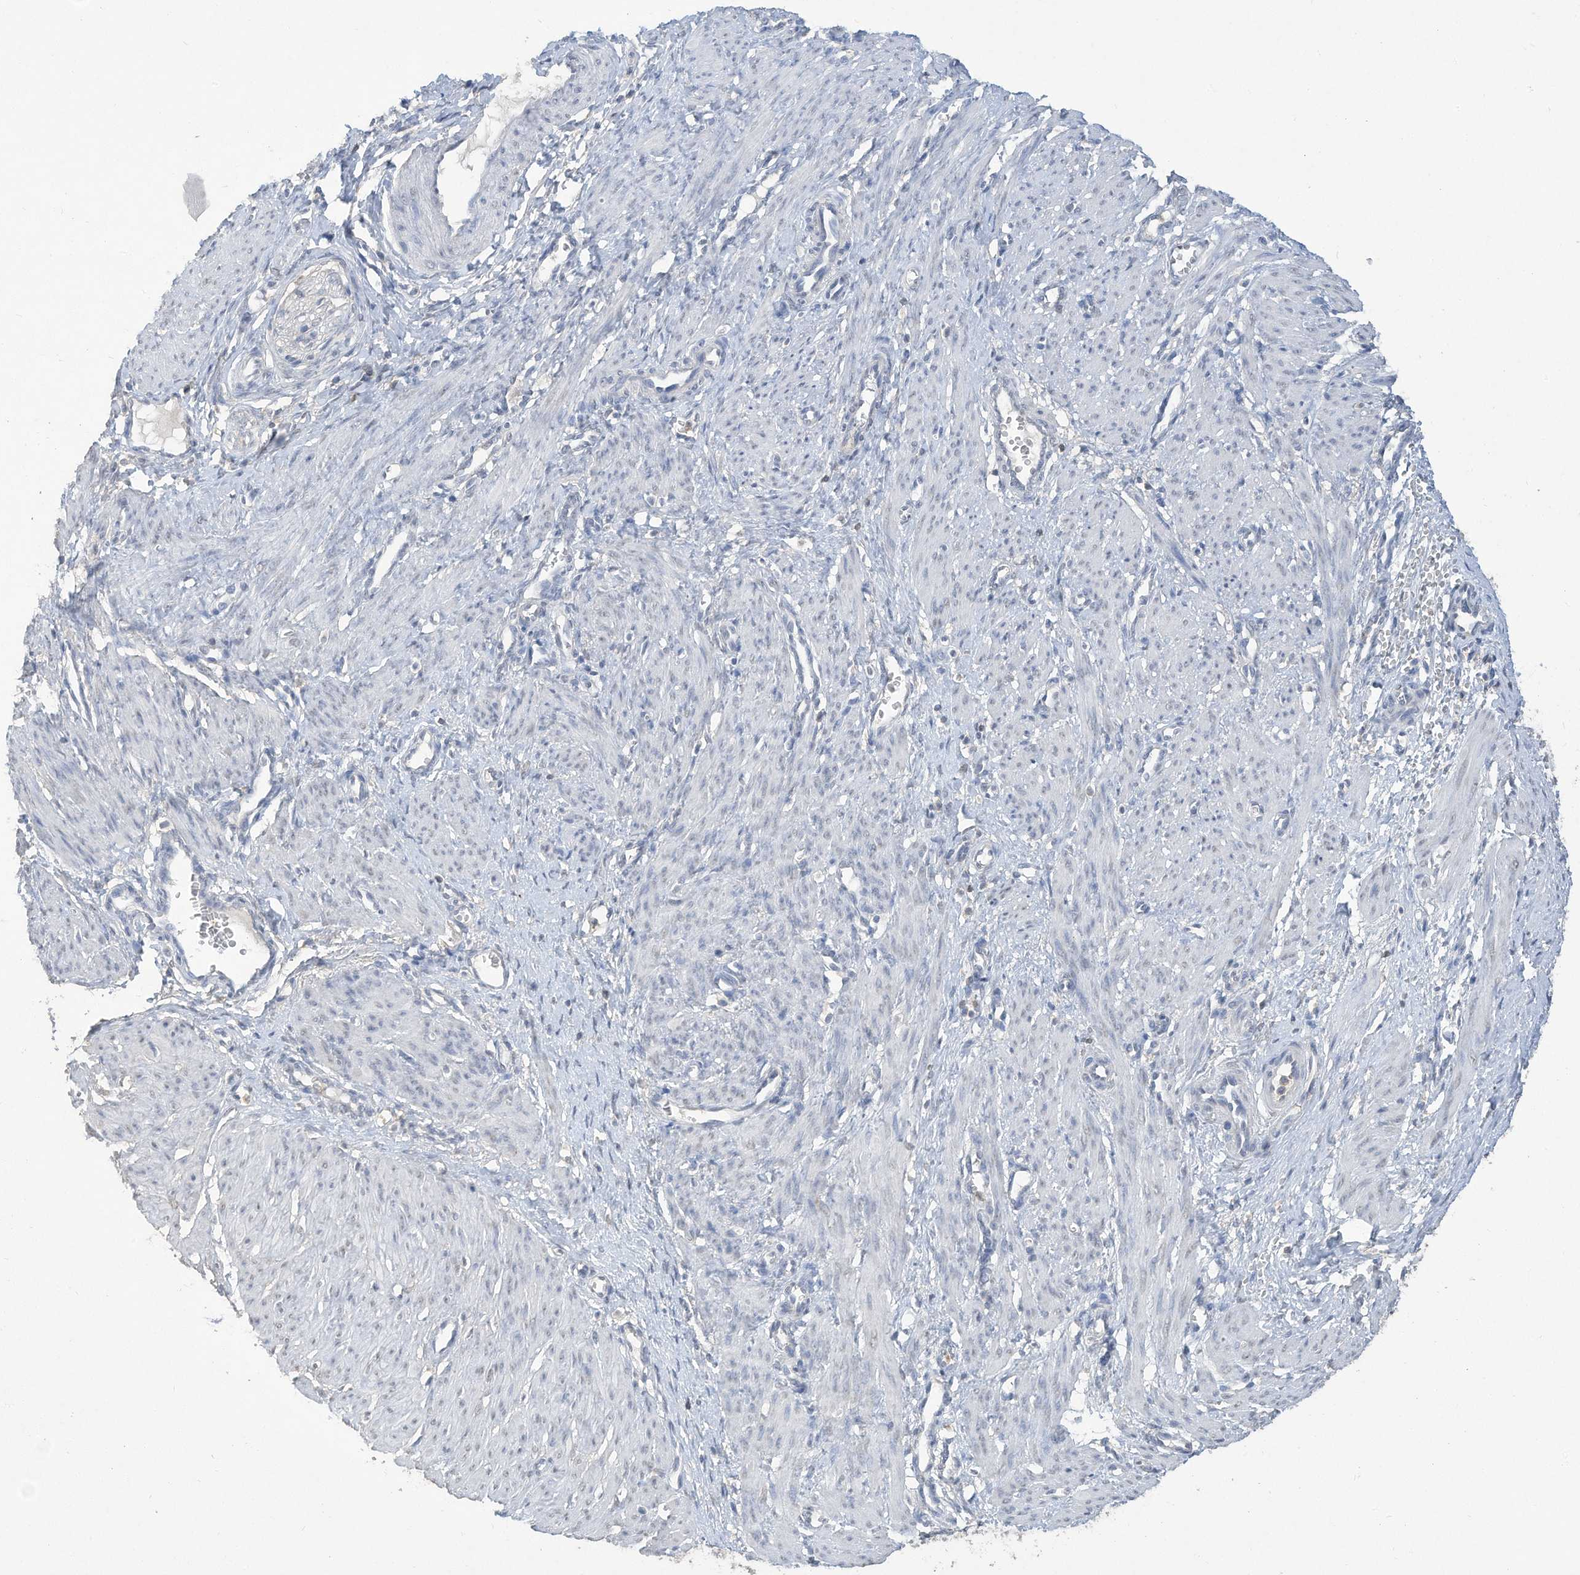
{"staining": {"intensity": "negative", "quantity": "none", "location": "none"}, "tissue": "smooth muscle", "cell_type": "Smooth muscle cells", "image_type": "normal", "snomed": [{"axis": "morphology", "description": "Normal tissue, NOS"}, {"axis": "topography", "description": "Endometrium"}], "caption": "The image displays no staining of smooth muscle cells in normal smooth muscle.", "gene": "HAS3", "patient": {"sex": "female", "age": 33}}